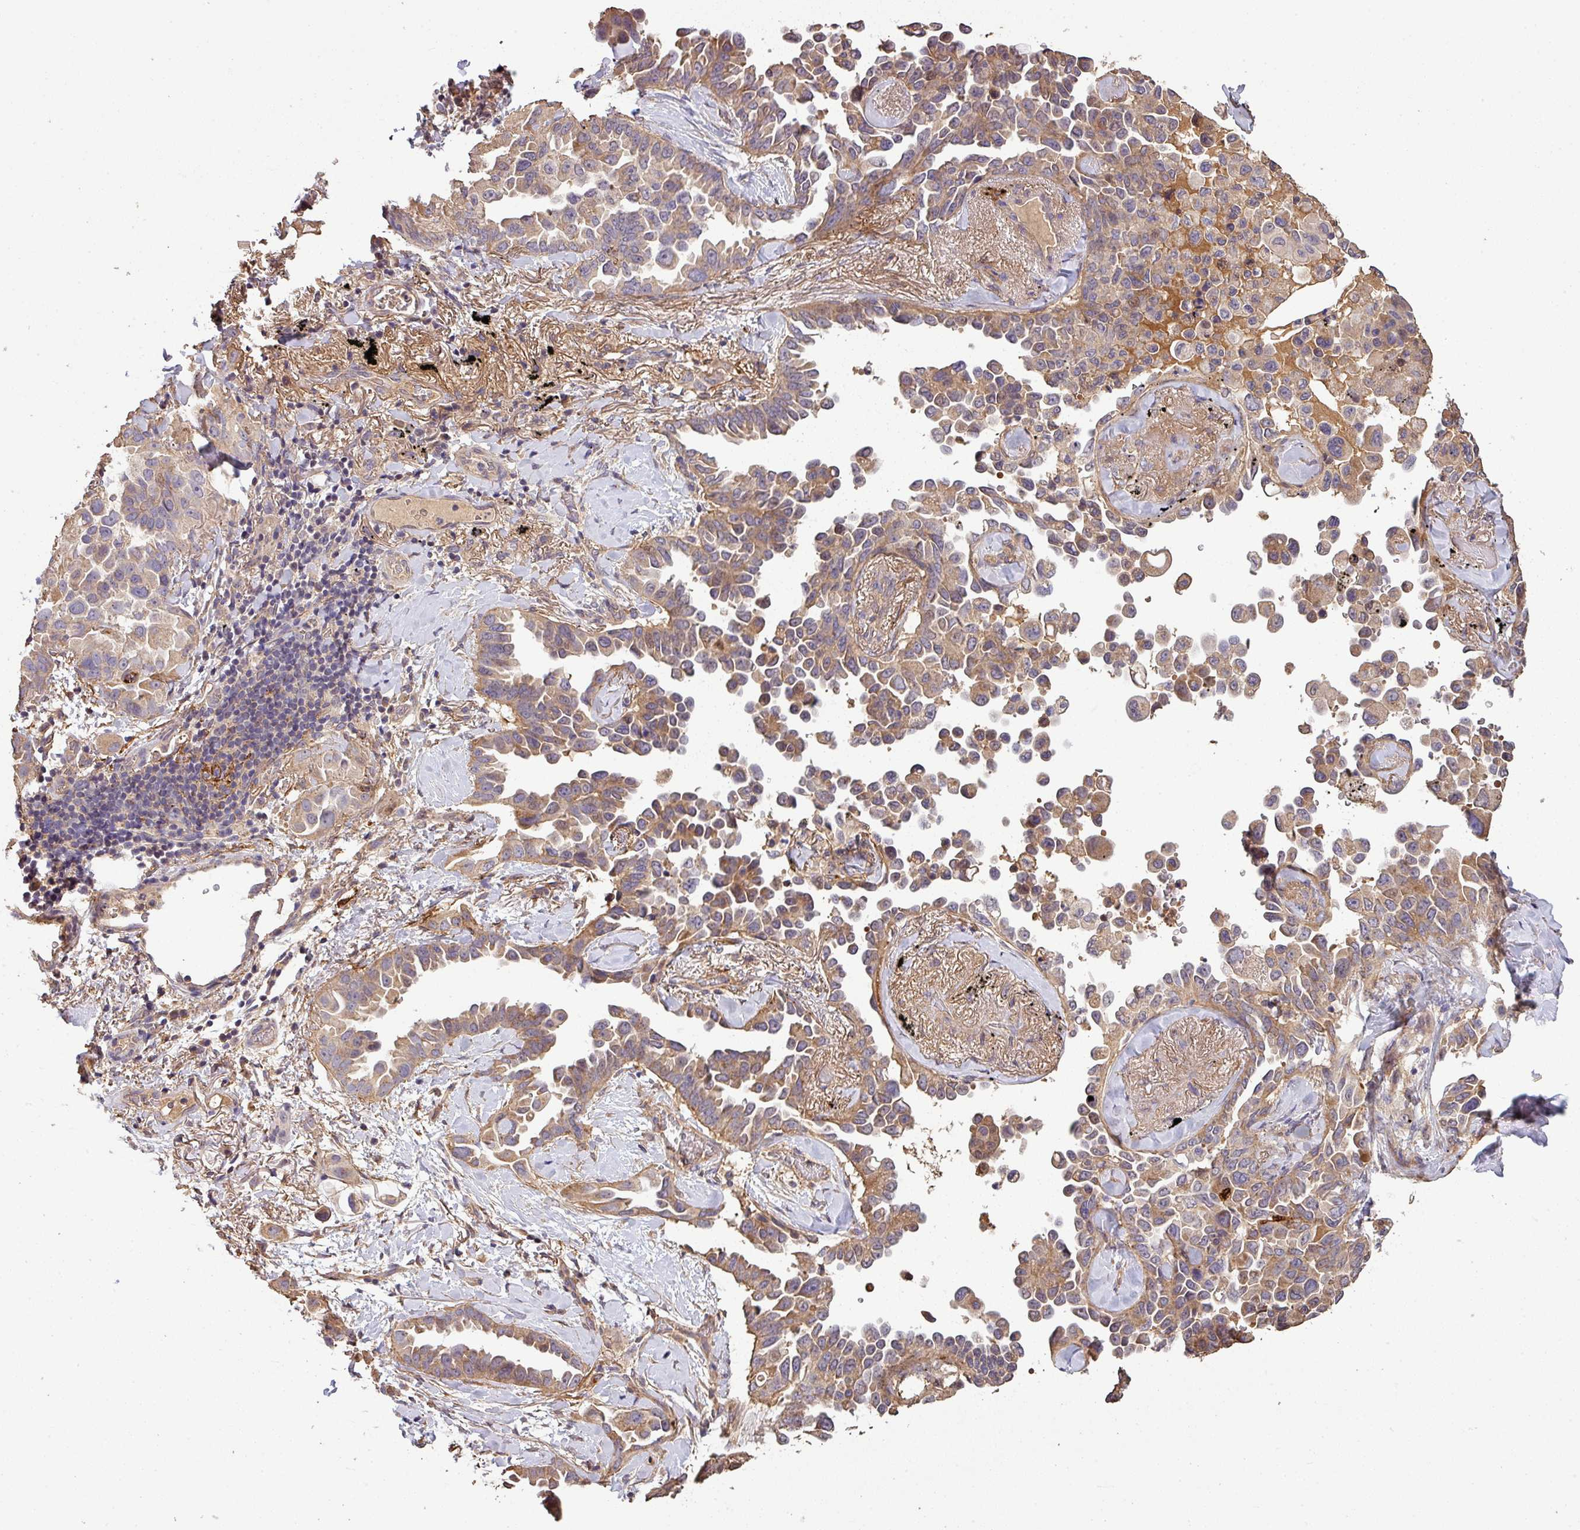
{"staining": {"intensity": "moderate", "quantity": ">75%", "location": "cytoplasmic/membranous"}, "tissue": "lung cancer", "cell_type": "Tumor cells", "image_type": "cancer", "snomed": [{"axis": "morphology", "description": "Adenocarcinoma, NOS"}, {"axis": "topography", "description": "Lung"}], "caption": "Adenocarcinoma (lung) stained with IHC shows moderate cytoplasmic/membranous expression in about >75% of tumor cells. (DAB = brown stain, brightfield microscopy at high magnification).", "gene": "ISLR", "patient": {"sex": "female", "age": 67}}